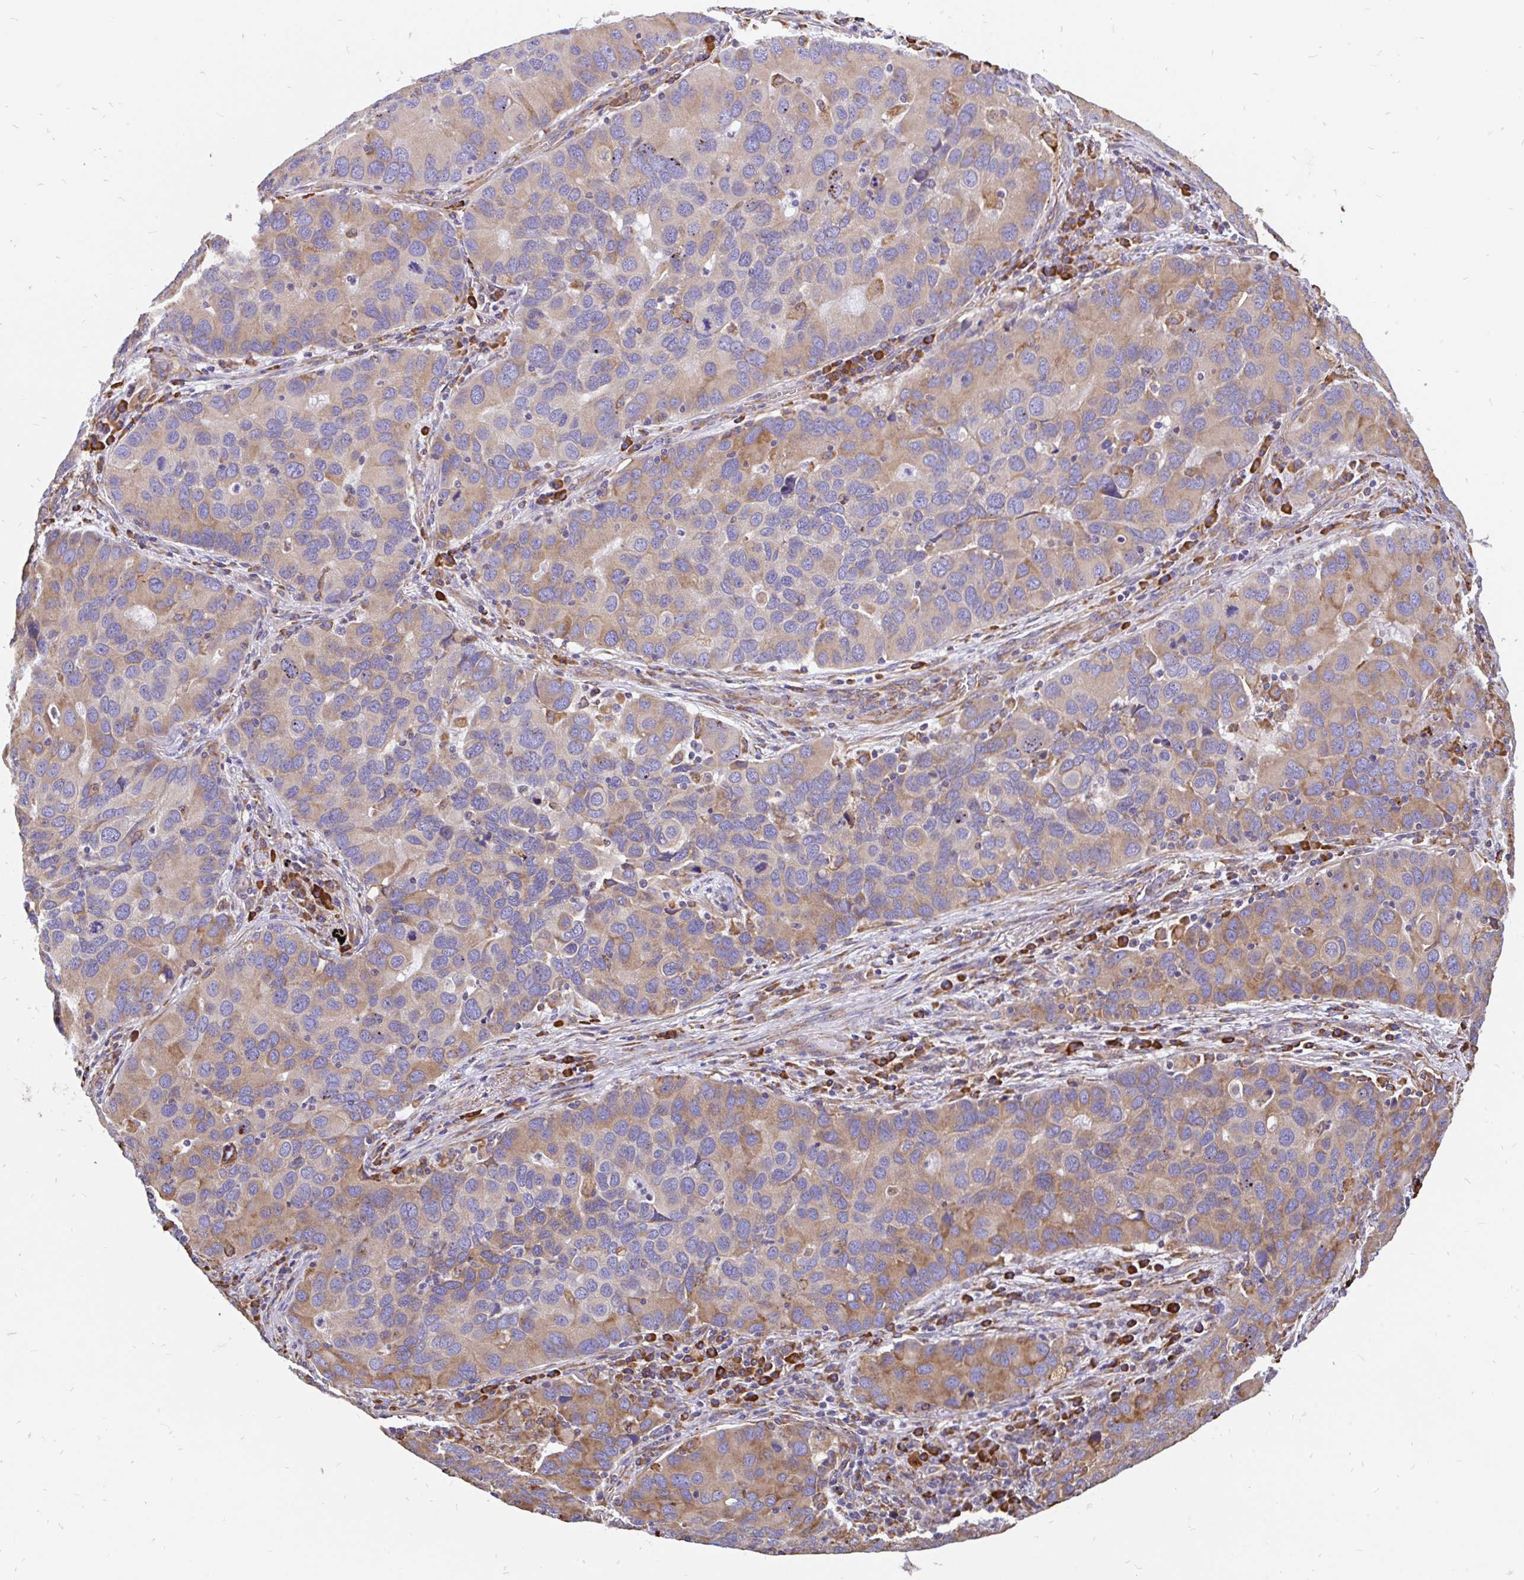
{"staining": {"intensity": "moderate", "quantity": "25%-75%", "location": "cytoplasmic/membranous"}, "tissue": "lung cancer", "cell_type": "Tumor cells", "image_type": "cancer", "snomed": [{"axis": "morphology", "description": "Aneuploidy"}, {"axis": "morphology", "description": "Adenocarcinoma, NOS"}, {"axis": "topography", "description": "Lymph node"}, {"axis": "topography", "description": "Lung"}], "caption": "Lung cancer (adenocarcinoma) stained with a protein marker reveals moderate staining in tumor cells.", "gene": "EML5", "patient": {"sex": "female", "age": 74}}